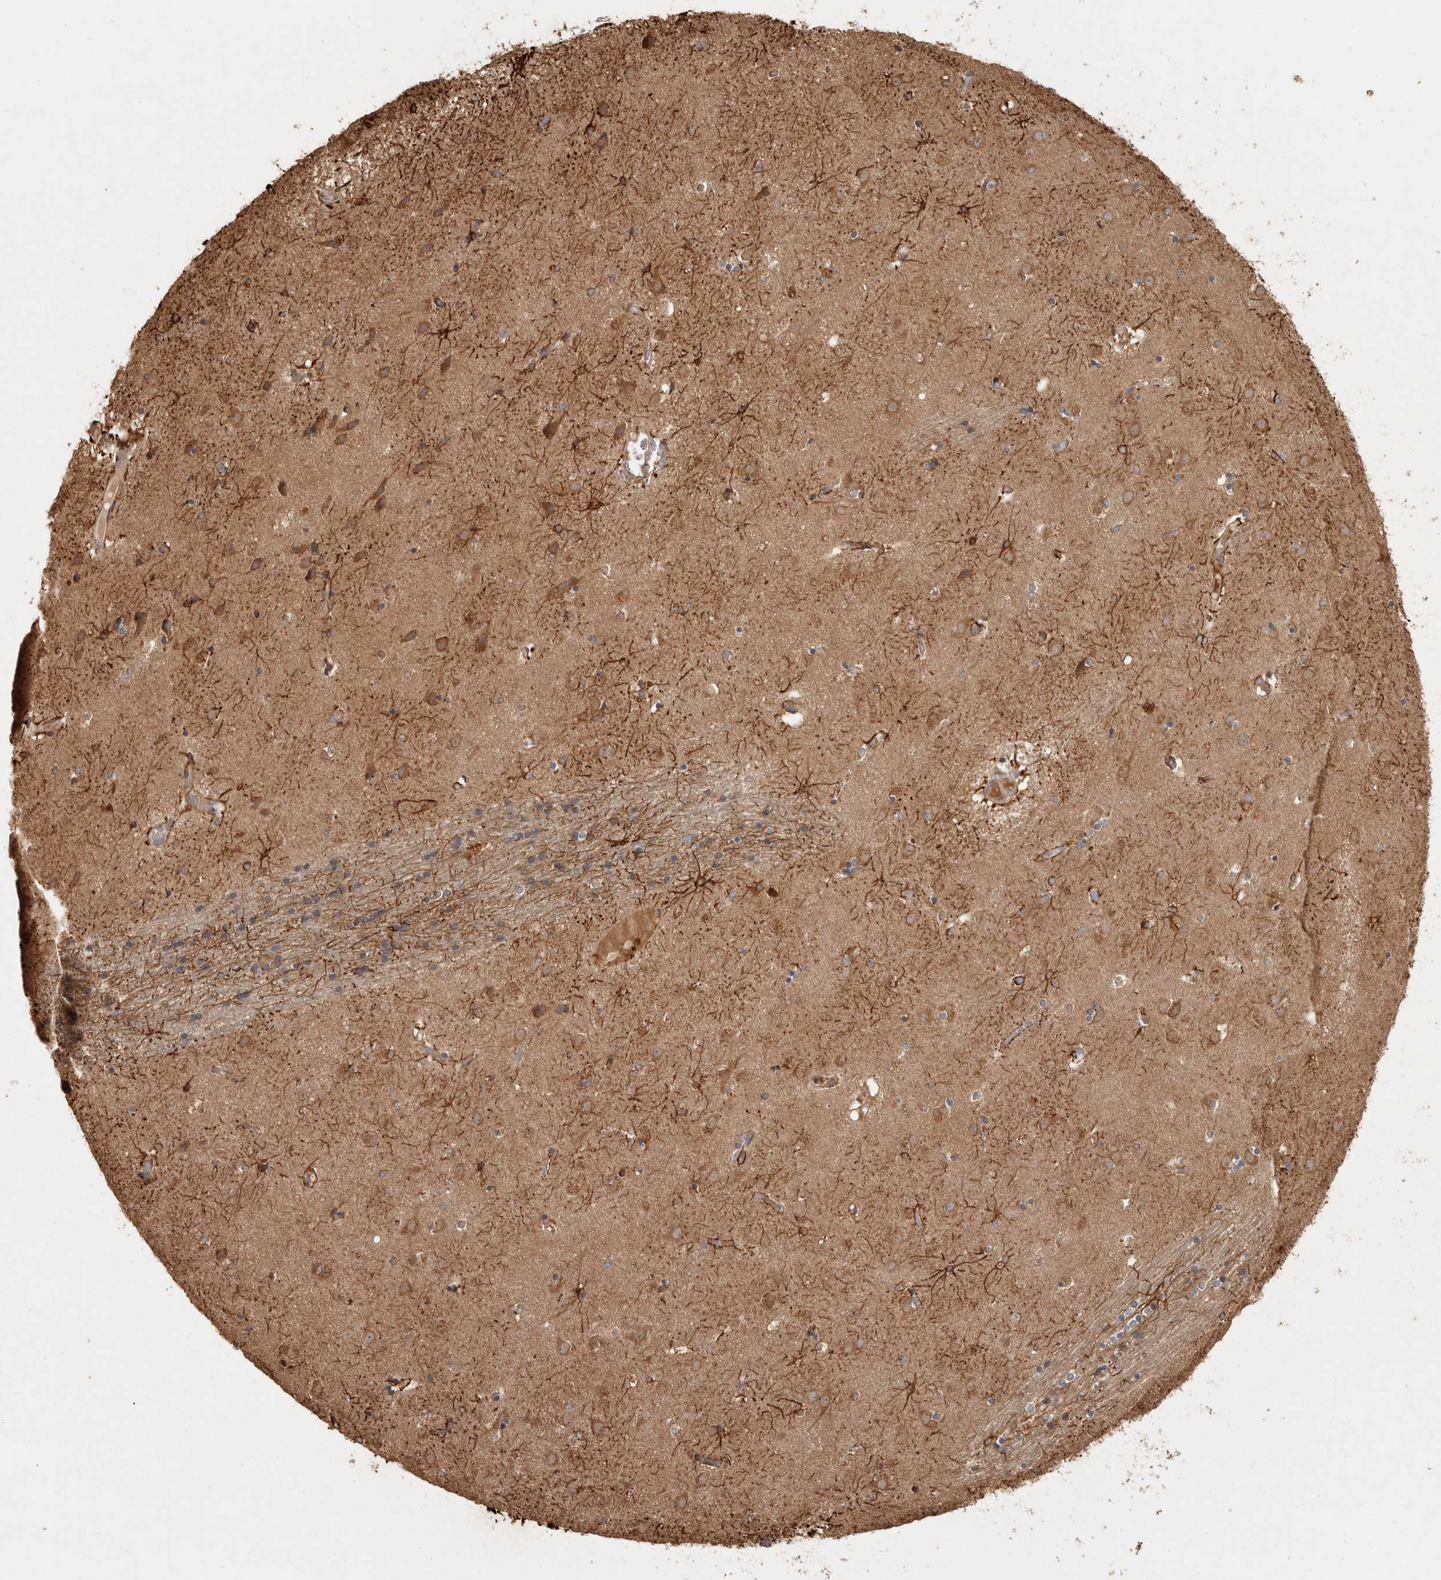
{"staining": {"intensity": "moderate", "quantity": ">75%", "location": "cytoplasmic/membranous"}, "tissue": "caudate", "cell_type": "Glial cells", "image_type": "normal", "snomed": [{"axis": "morphology", "description": "Normal tissue, NOS"}, {"axis": "topography", "description": "Lateral ventricle wall"}], "caption": "Caudate stained with immunohistochemistry reveals moderate cytoplasmic/membranous staining in about >75% of glial cells.", "gene": "CAMSAP2", "patient": {"sex": "male", "age": 70}}